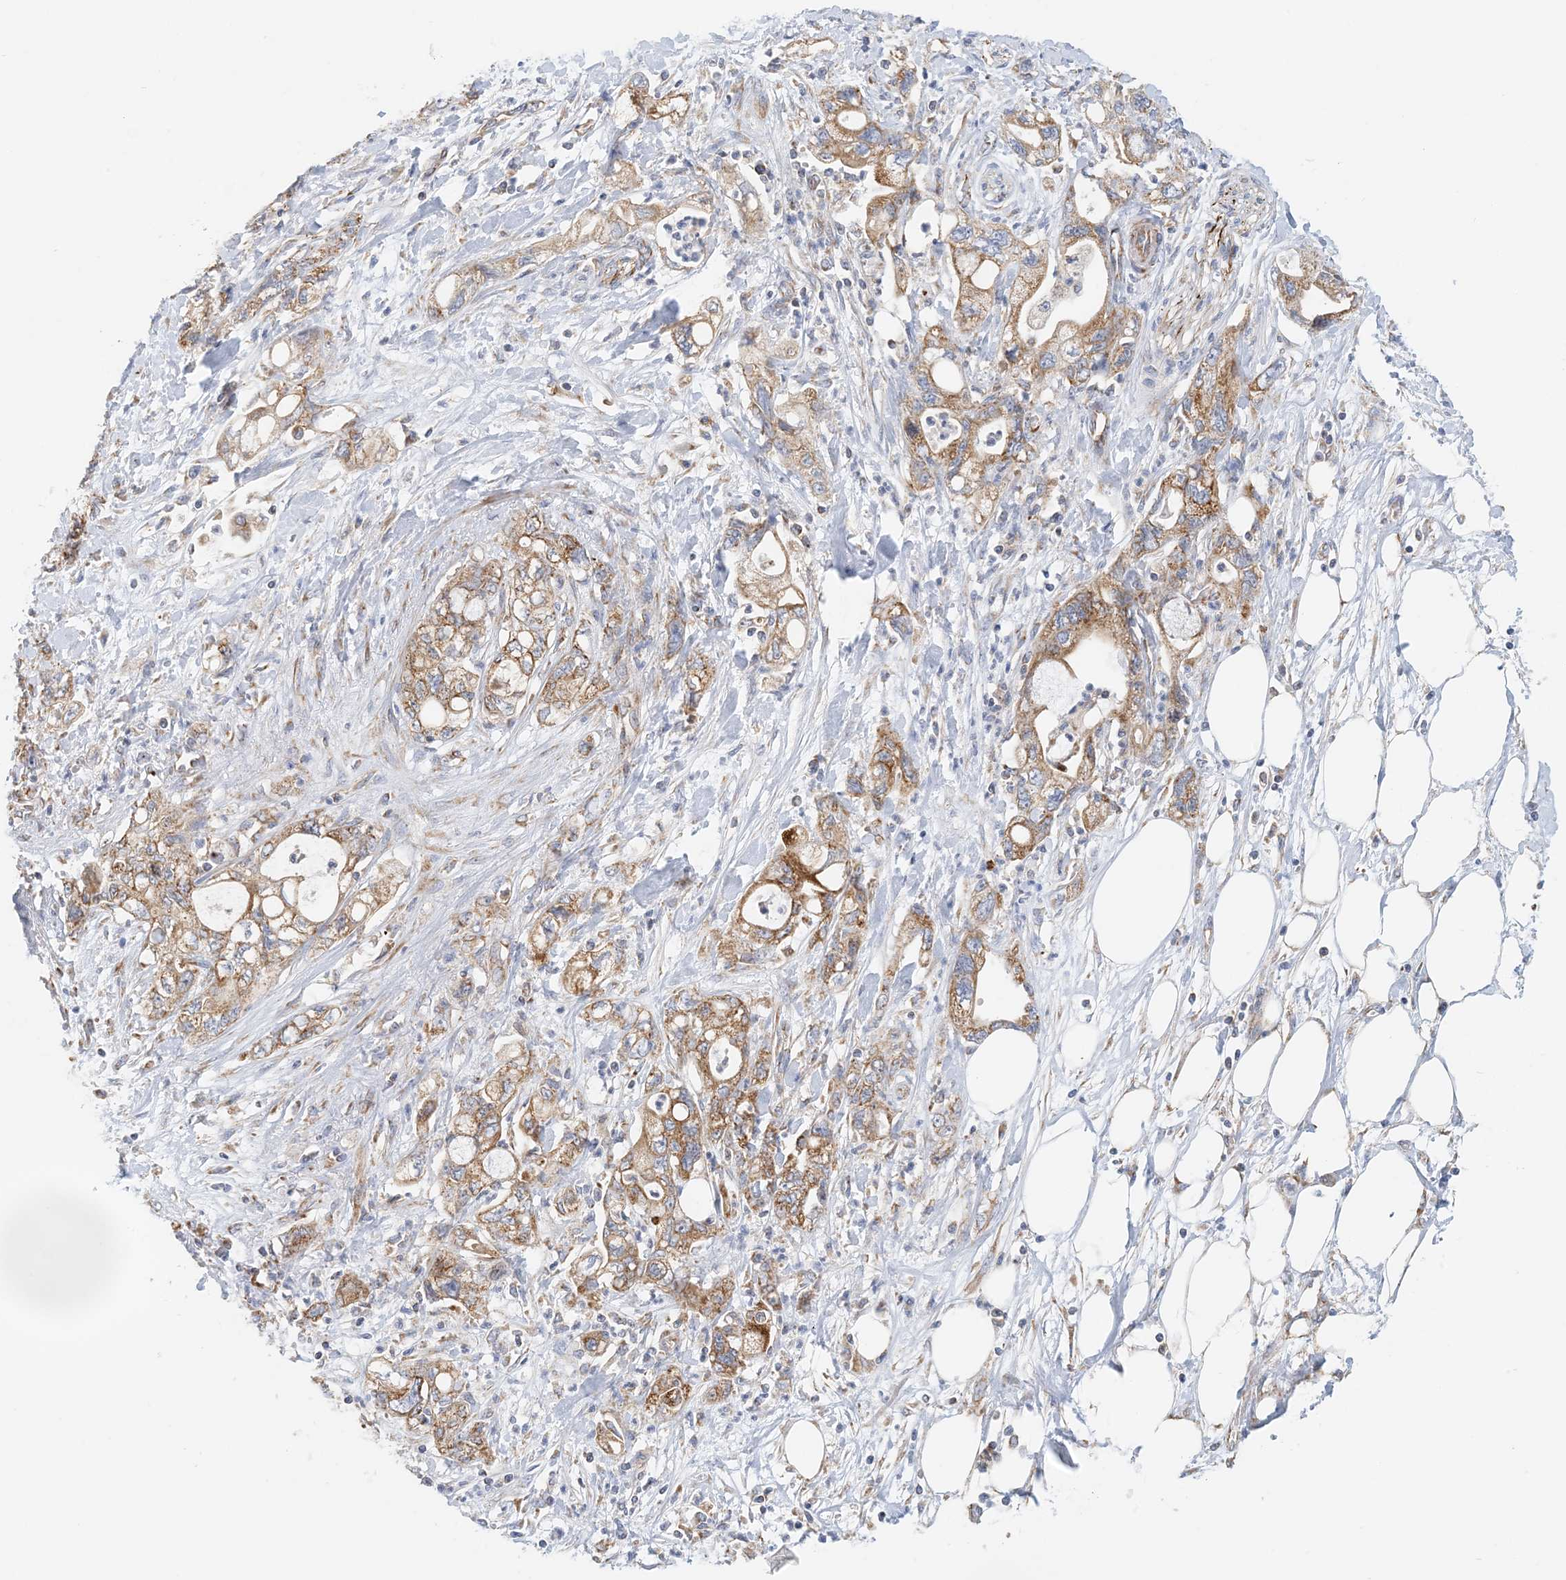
{"staining": {"intensity": "moderate", "quantity": ">75%", "location": "cytoplasmic/membranous"}, "tissue": "pancreatic cancer", "cell_type": "Tumor cells", "image_type": "cancer", "snomed": [{"axis": "morphology", "description": "Adenocarcinoma, NOS"}, {"axis": "topography", "description": "Pancreas"}], "caption": "IHC (DAB) staining of human adenocarcinoma (pancreatic) demonstrates moderate cytoplasmic/membranous protein staining in approximately >75% of tumor cells. The staining is performed using DAB brown chromogen to label protein expression. The nuclei are counter-stained blue using hematoxylin.", "gene": "COA3", "patient": {"sex": "male", "age": 70}}